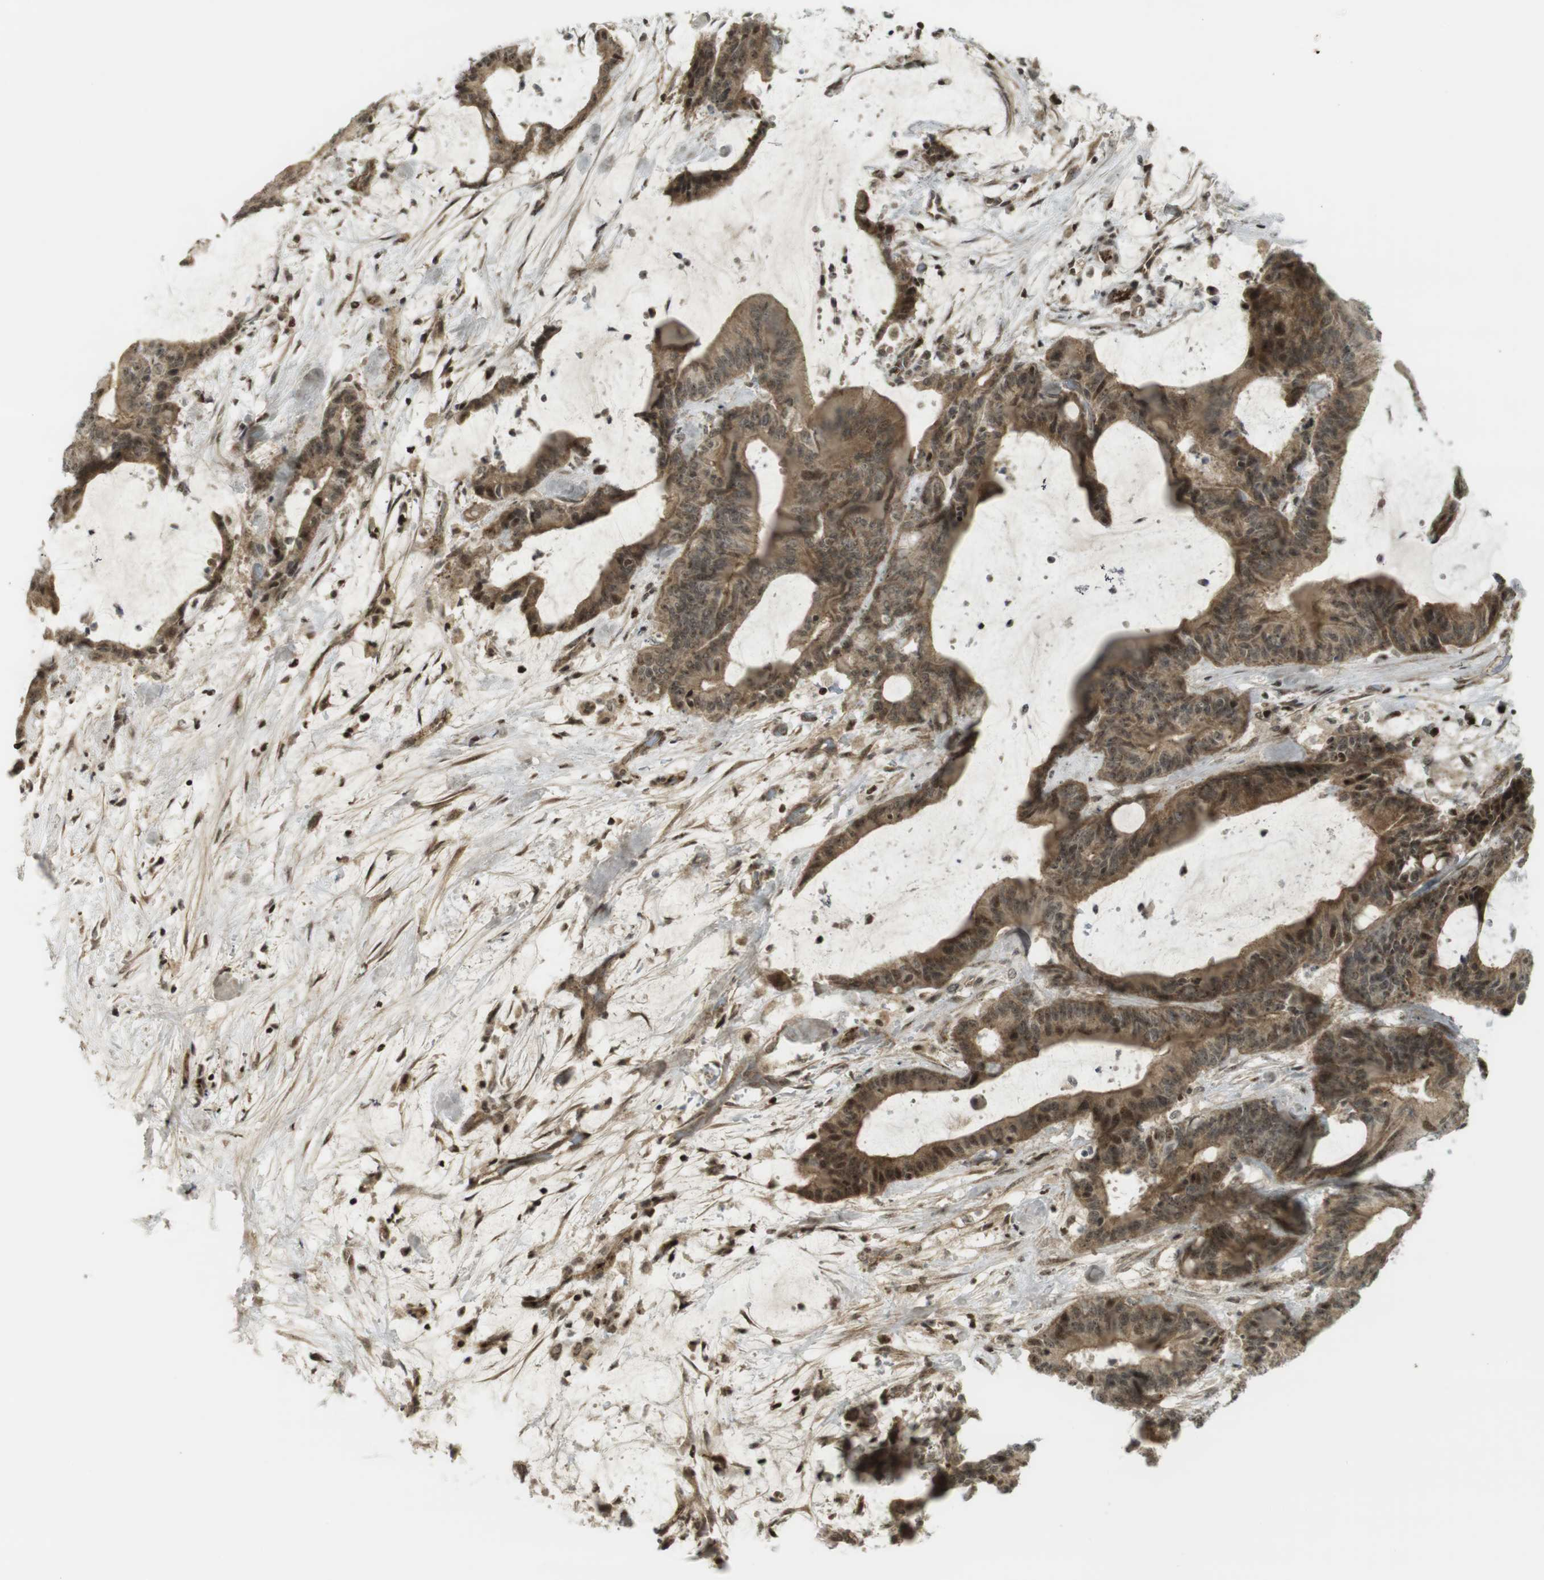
{"staining": {"intensity": "moderate", "quantity": ">75%", "location": "cytoplasmic/membranous,nuclear"}, "tissue": "liver cancer", "cell_type": "Tumor cells", "image_type": "cancer", "snomed": [{"axis": "morphology", "description": "Cholangiocarcinoma"}, {"axis": "topography", "description": "Liver"}], "caption": "Liver cancer tissue displays moderate cytoplasmic/membranous and nuclear positivity in about >75% of tumor cells, visualized by immunohistochemistry.", "gene": "PPP1R13B", "patient": {"sex": "female", "age": 73}}